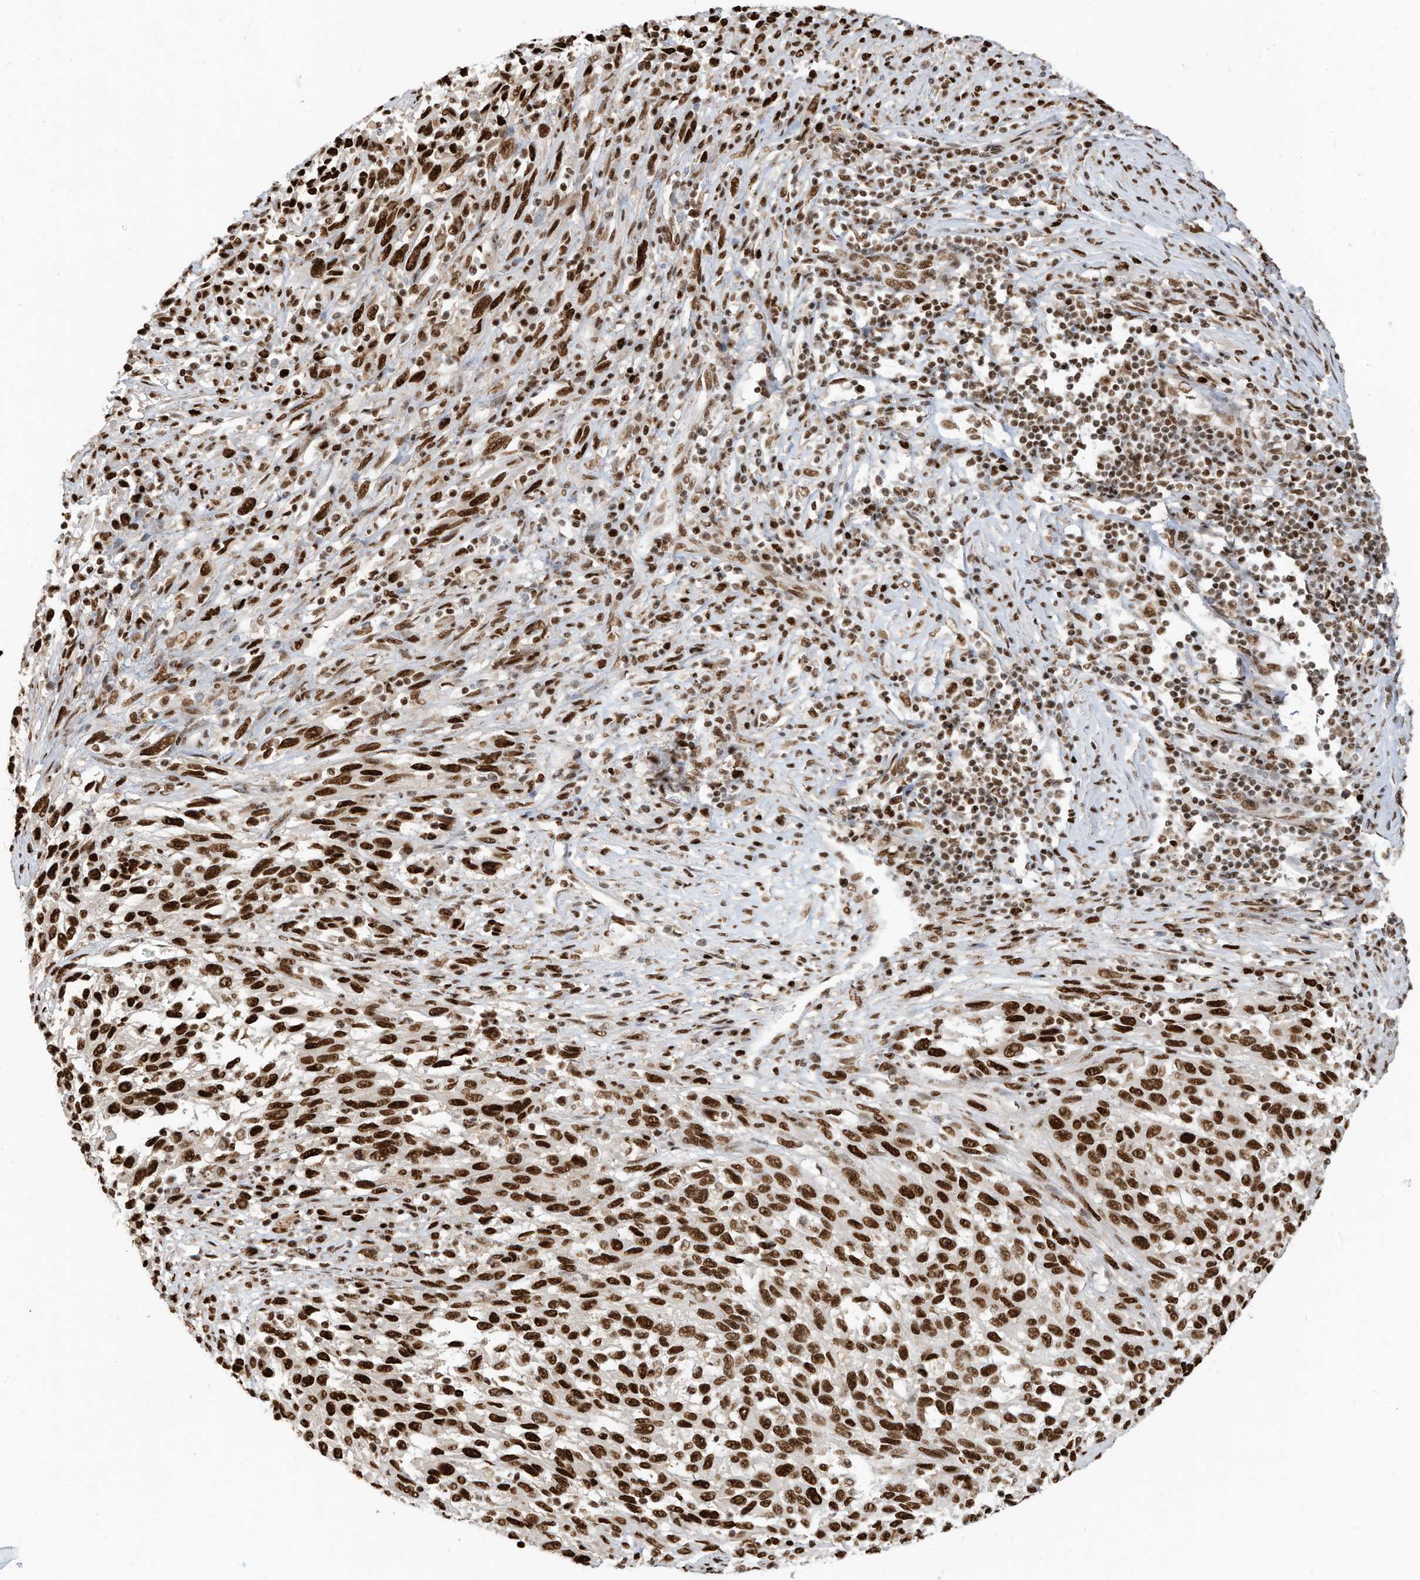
{"staining": {"intensity": "strong", "quantity": ">75%", "location": "nuclear"}, "tissue": "melanoma", "cell_type": "Tumor cells", "image_type": "cancer", "snomed": [{"axis": "morphology", "description": "Malignant melanoma, Metastatic site"}, {"axis": "topography", "description": "Lymph node"}], "caption": "Malignant melanoma (metastatic site) was stained to show a protein in brown. There is high levels of strong nuclear staining in approximately >75% of tumor cells.", "gene": "SAMD15", "patient": {"sex": "male", "age": 61}}